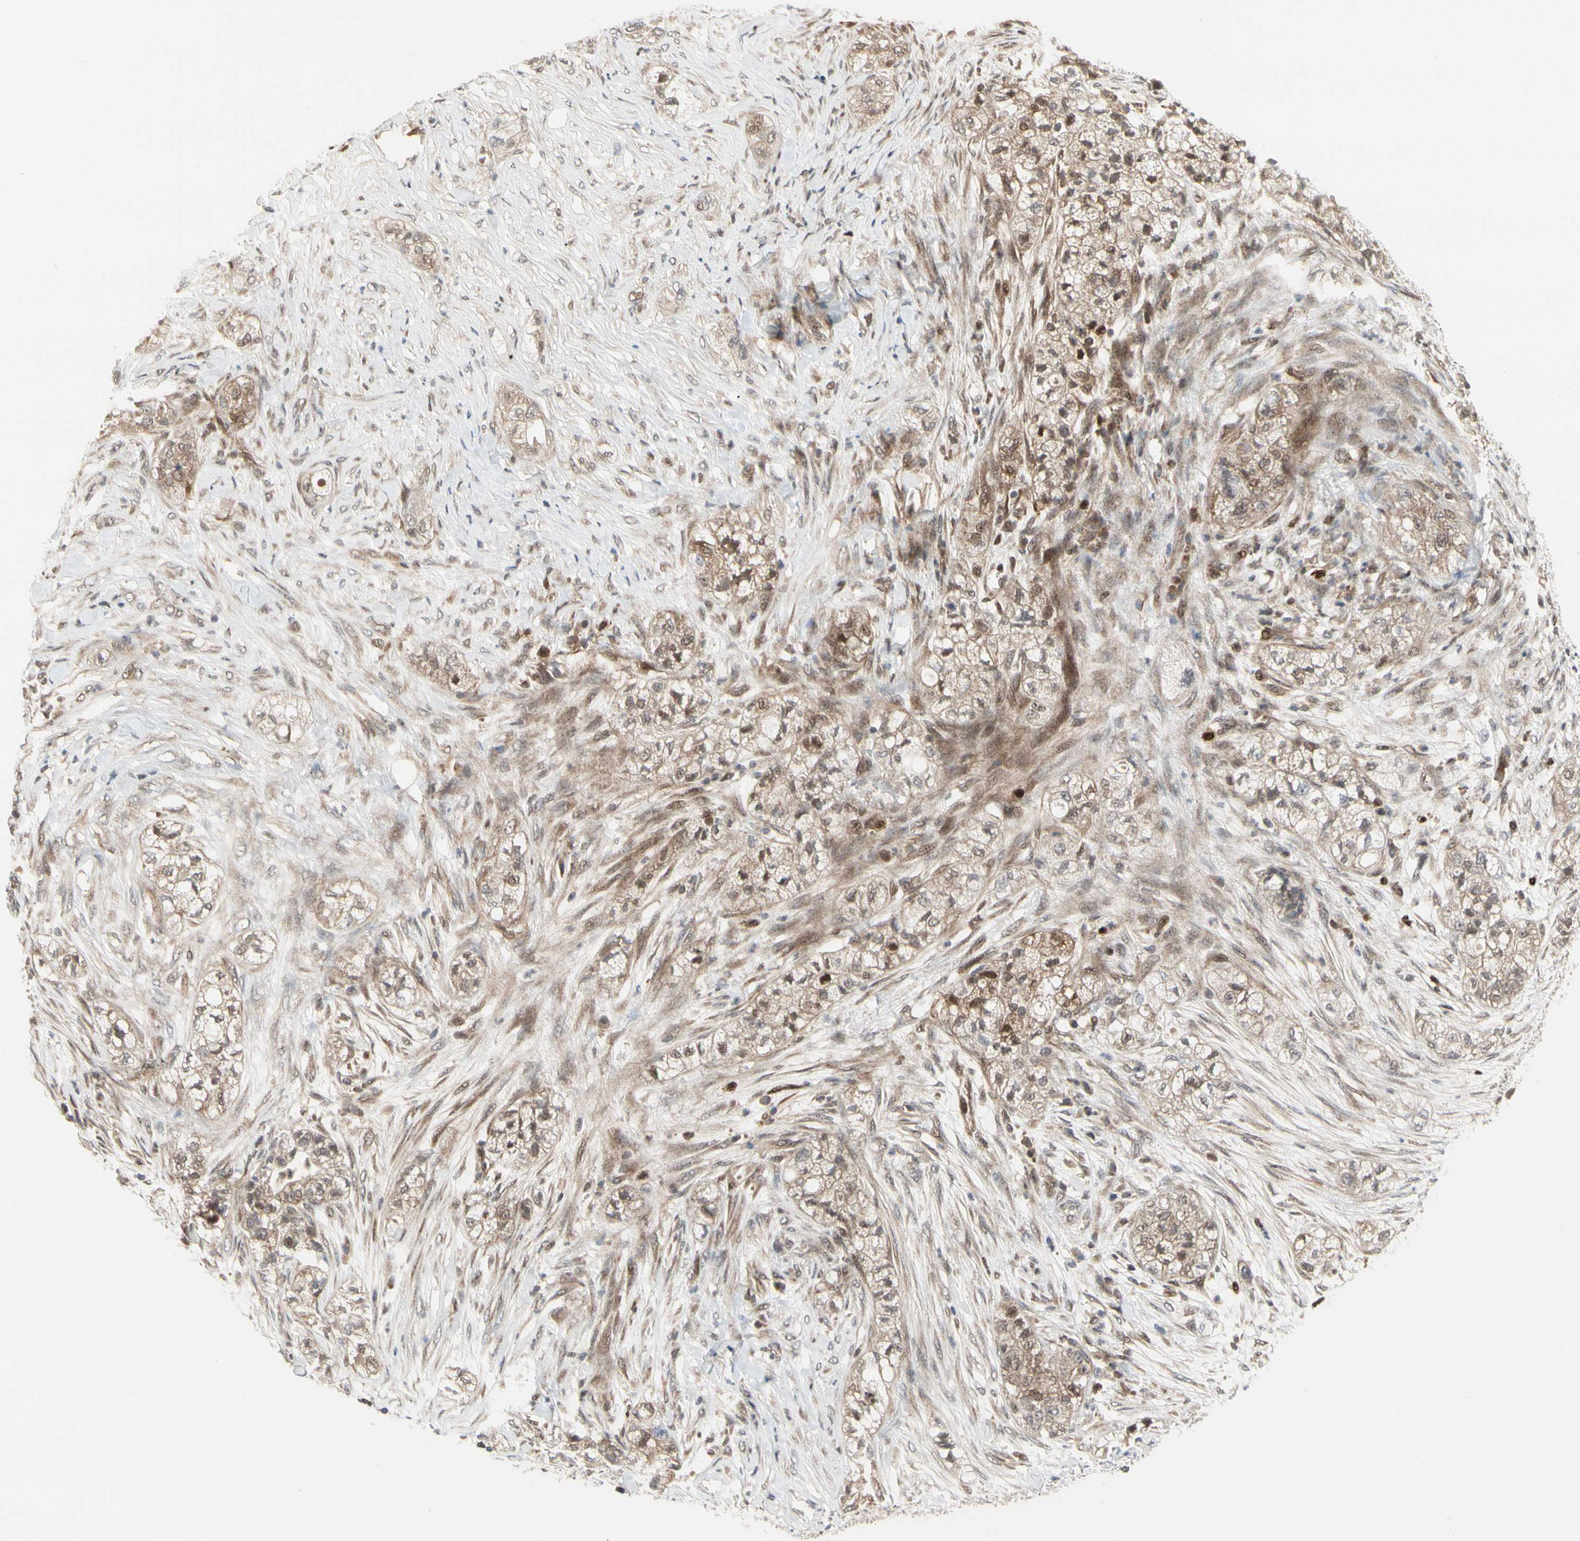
{"staining": {"intensity": "weak", "quantity": ">75%", "location": "cytoplasmic/membranous"}, "tissue": "pancreatic cancer", "cell_type": "Tumor cells", "image_type": "cancer", "snomed": [{"axis": "morphology", "description": "Adenocarcinoma, NOS"}, {"axis": "topography", "description": "Pancreas"}], "caption": "This is an image of IHC staining of pancreatic adenocarcinoma, which shows weak staining in the cytoplasmic/membranous of tumor cells.", "gene": "CDK5", "patient": {"sex": "female", "age": 78}}